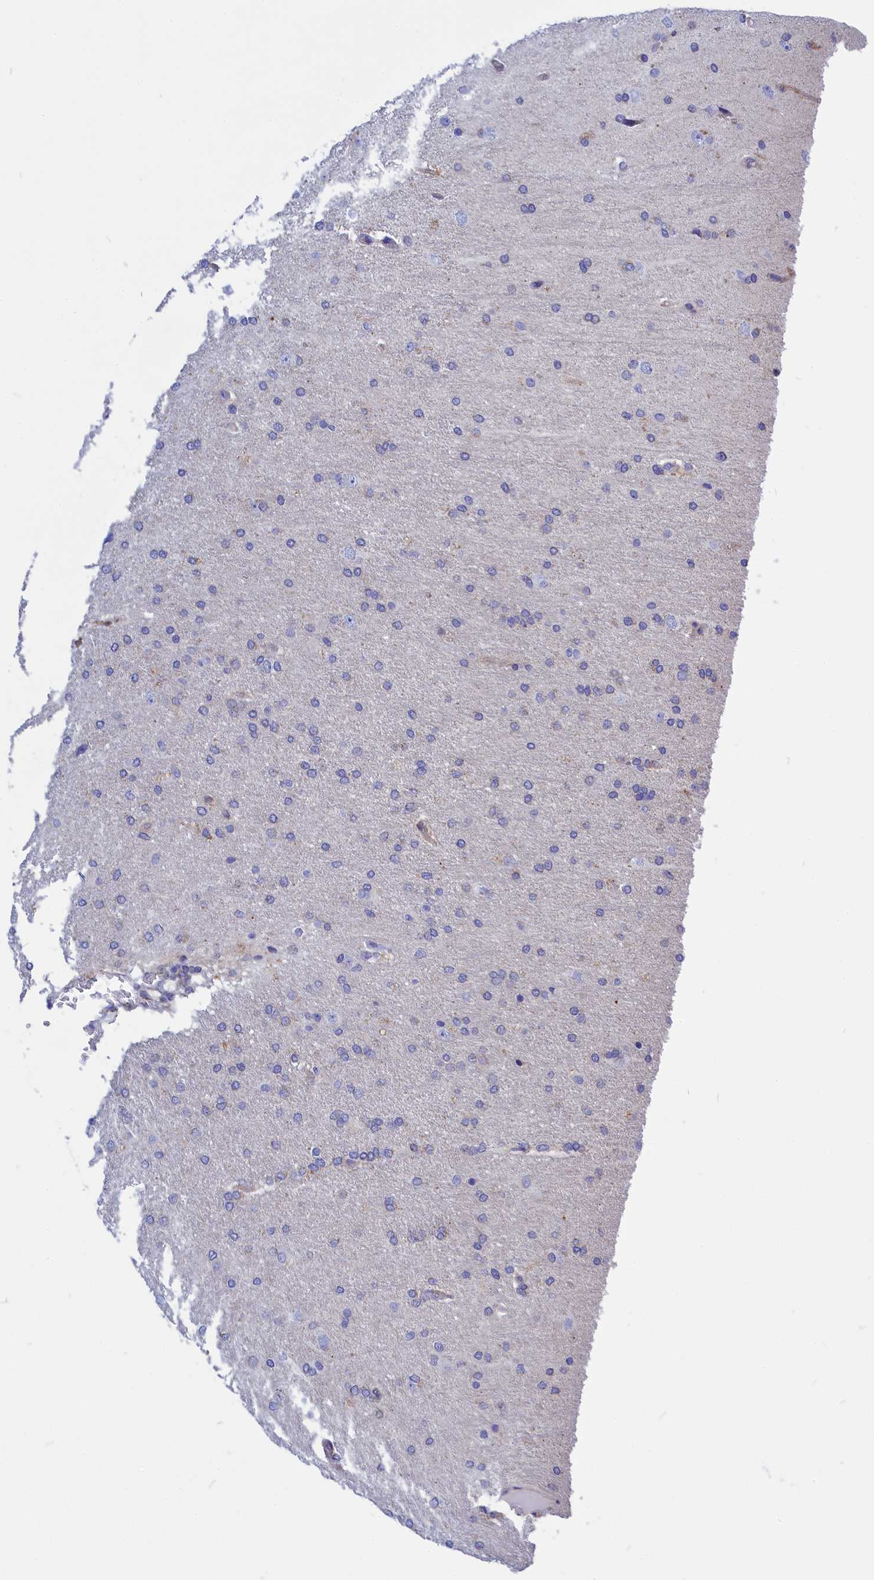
{"staining": {"intensity": "negative", "quantity": "none", "location": "none"}, "tissue": "glioma", "cell_type": "Tumor cells", "image_type": "cancer", "snomed": [{"axis": "morphology", "description": "Glioma, malignant, High grade"}, {"axis": "topography", "description": "Brain"}], "caption": "DAB immunohistochemical staining of malignant glioma (high-grade) reveals no significant staining in tumor cells.", "gene": "CCRL2", "patient": {"sex": "male", "age": 72}}